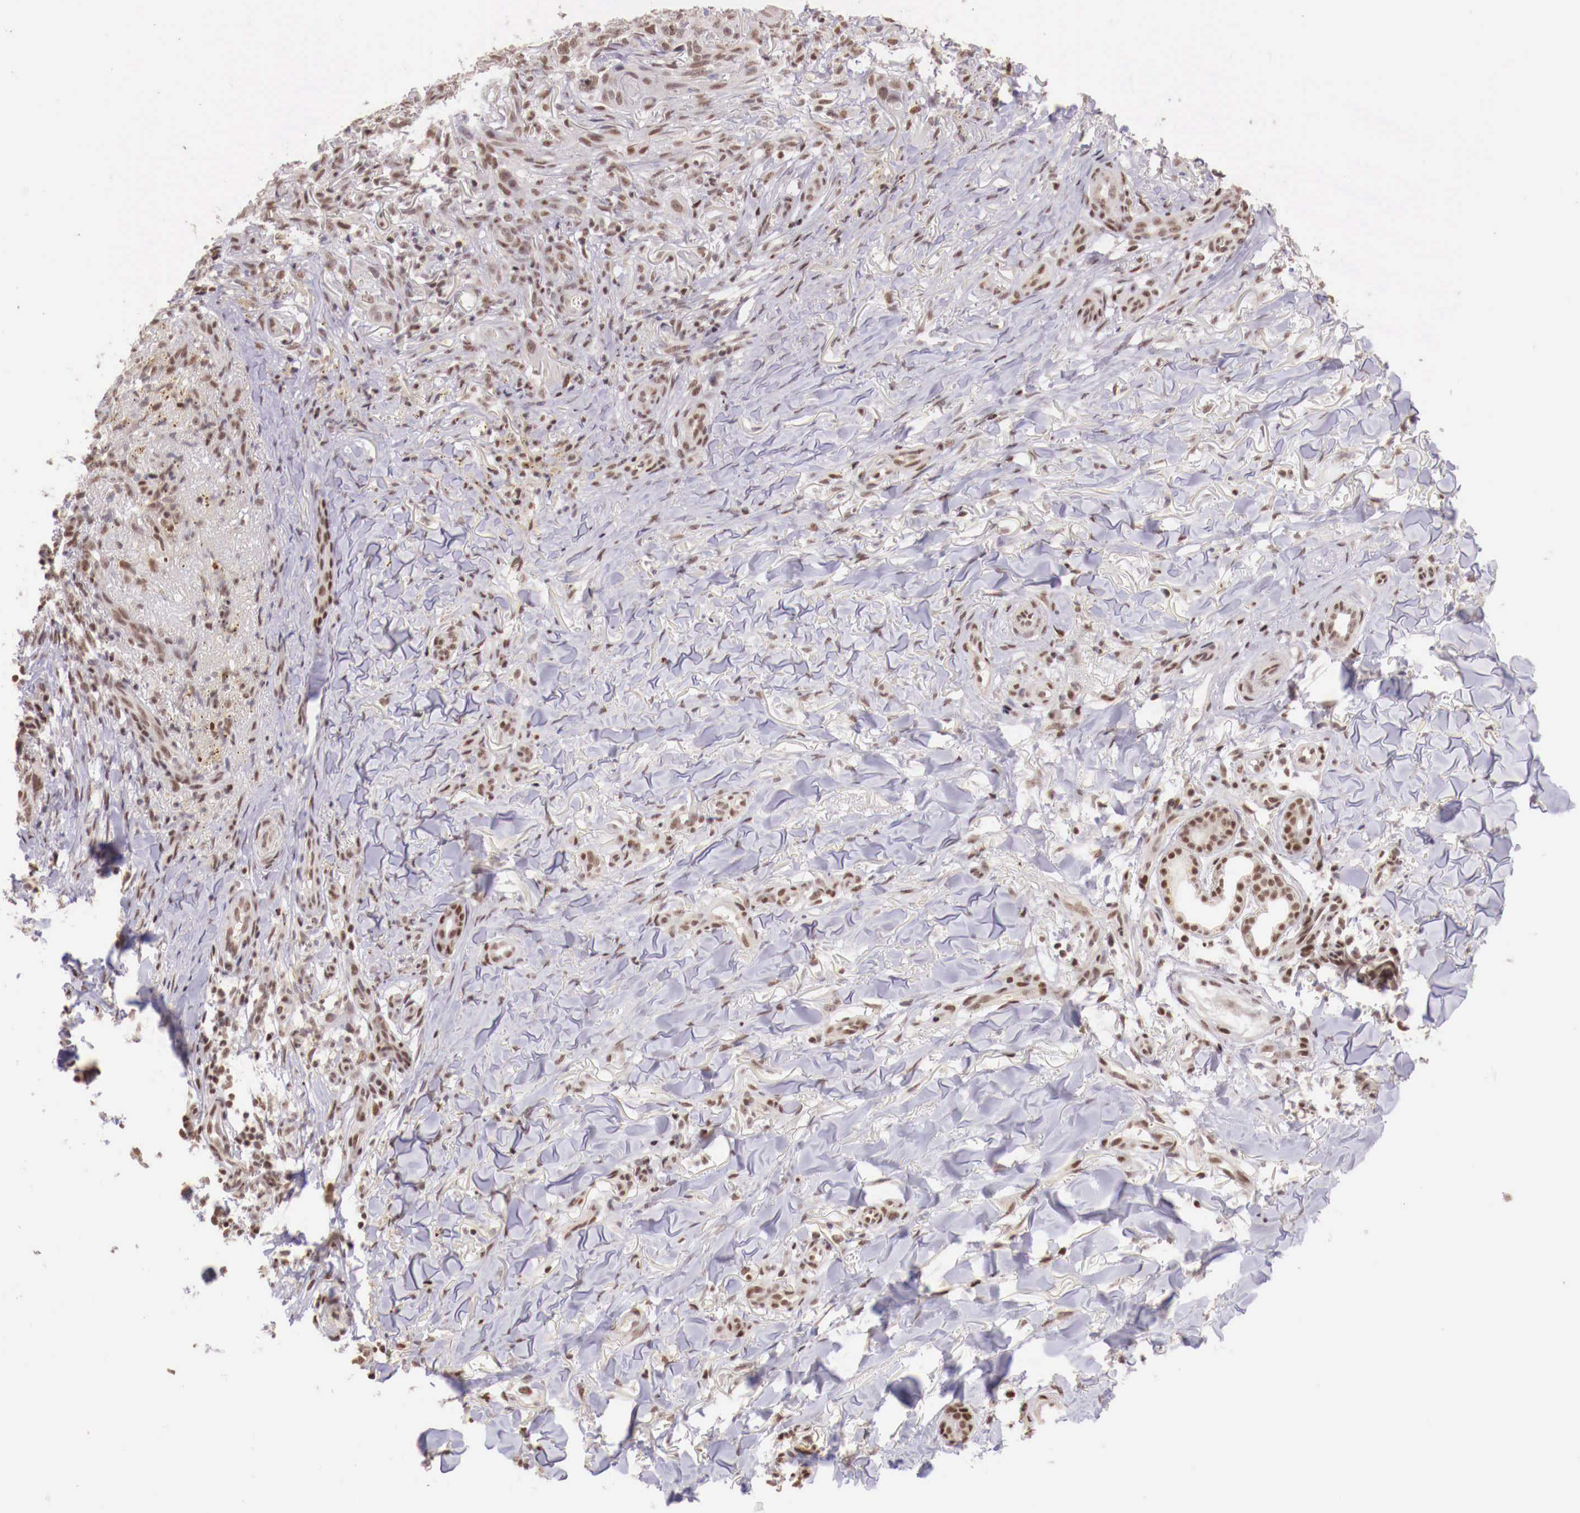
{"staining": {"intensity": "weak", "quantity": "25%-75%", "location": "nuclear"}, "tissue": "skin cancer", "cell_type": "Tumor cells", "image_type": "cancer", "snomed": [{"axis": "morphology", "description": "Normal tissue, NOS"}, {"axis": "morphology", "description": "Basal cell carcinoma"}, {"axis": "topography", "description": "Skin"}], "caption": "A high-resolution photomicrograph shows immunohistochemistry staining of skin cancer, which shows weak nuclear staining in approximately 25%-75% of tumor cells.", "gene": "SP1", "patient": {"sex": "male", "age": 81}}